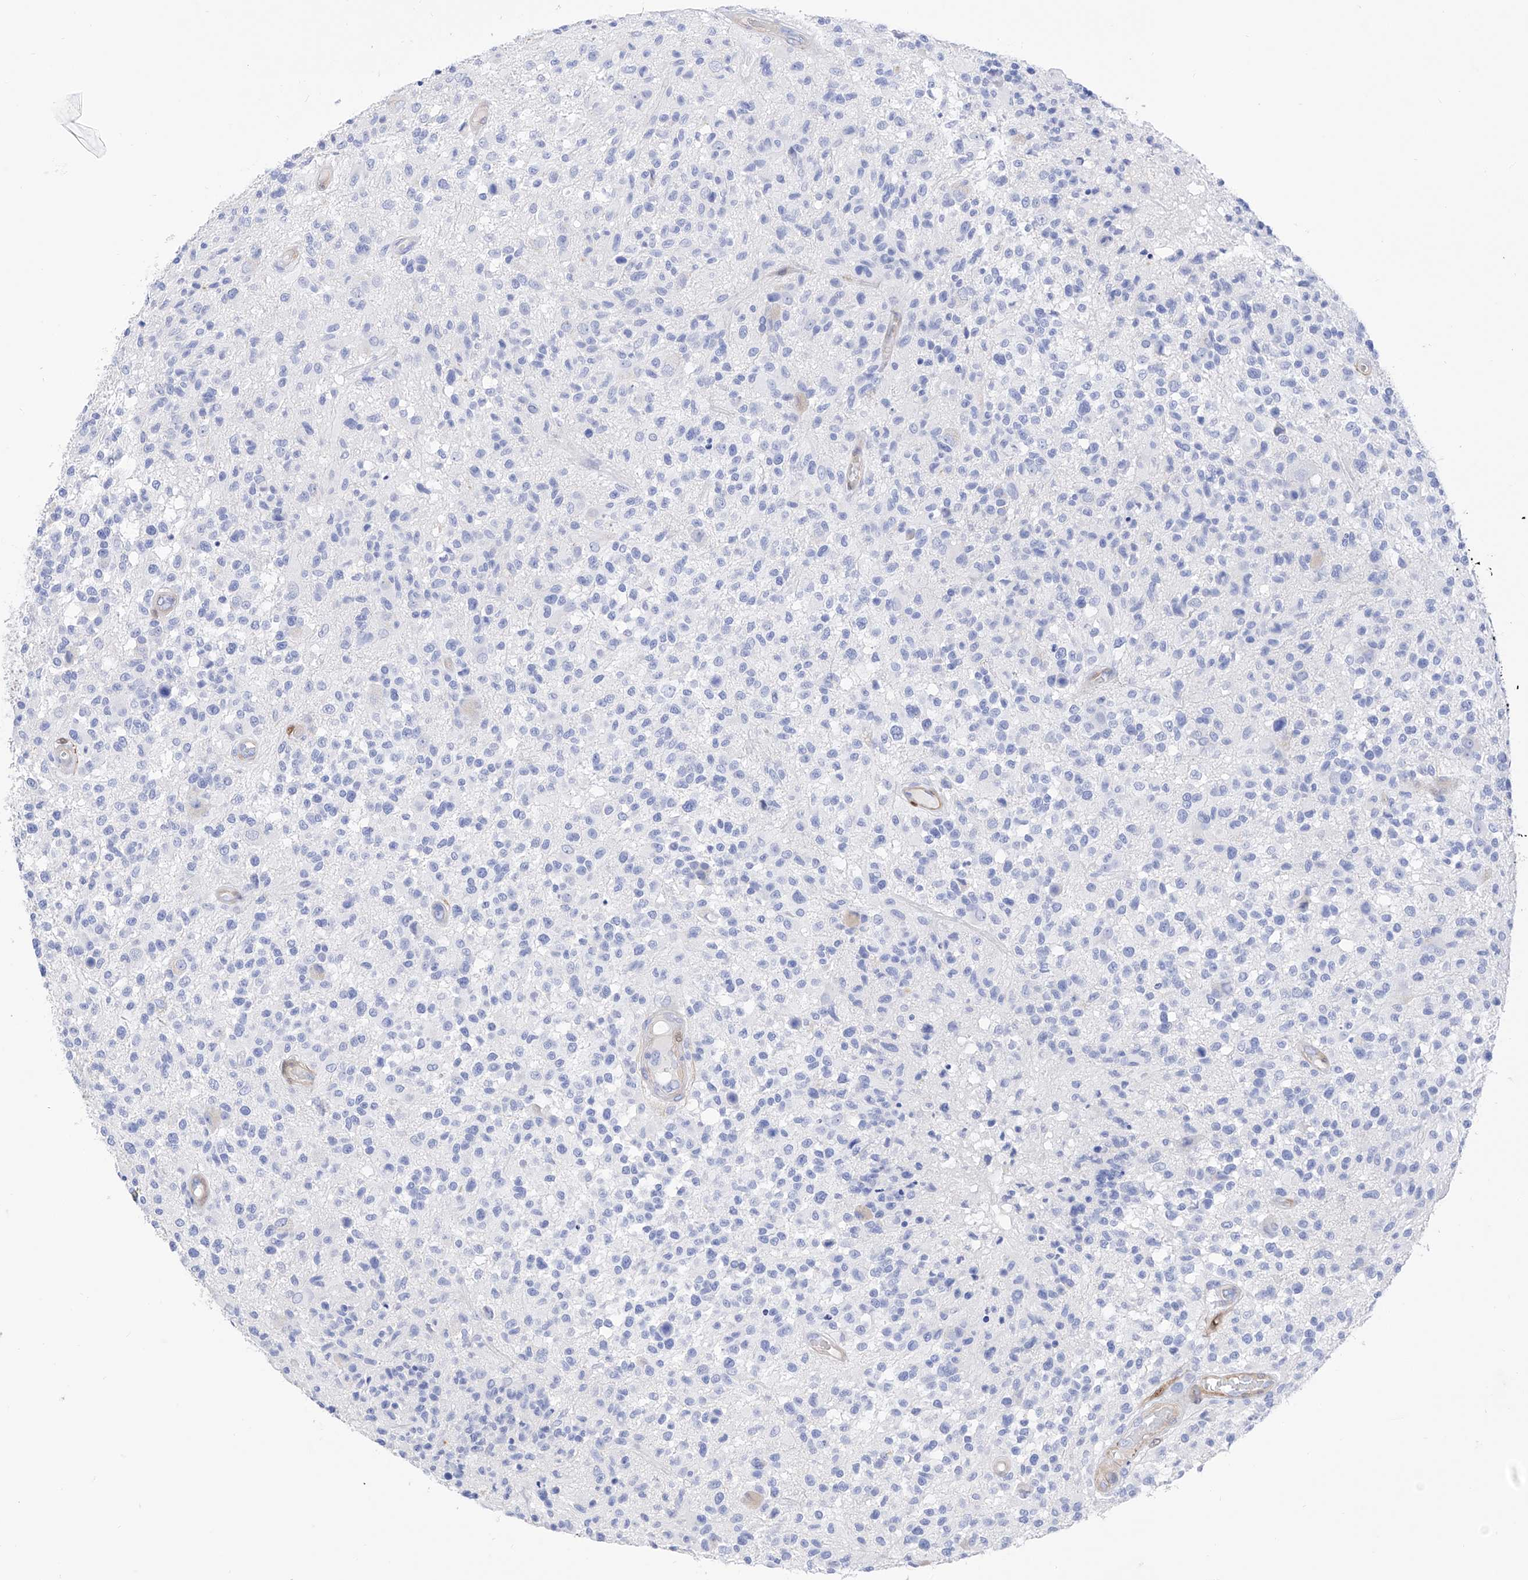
{"staining": {"intensity": "negative", "quantity": "none", "location": "none"}, "tissue": "glioma", "cell_type": "Tumor cells", "image_type": "cancer", "snomed": [{"axis": "morphology", "description": "Glioma, malignant, High grade"}, {"axis": "morphology", "description": "Glioblastoma, NOS"}, {"axis": "topography", "description": "Brain"}], "caption": "IHC of glioma displays no positivity in tumor cells. The staining was performed using DAB (3,3'-diaminobenzidine) to visualize the protein expression in brown, while the nuclei were stained in blue with hematoxylin (Magnification: 20x).", "gene": "TRPC7", "patient": {"sex": "male", "age": 60}}